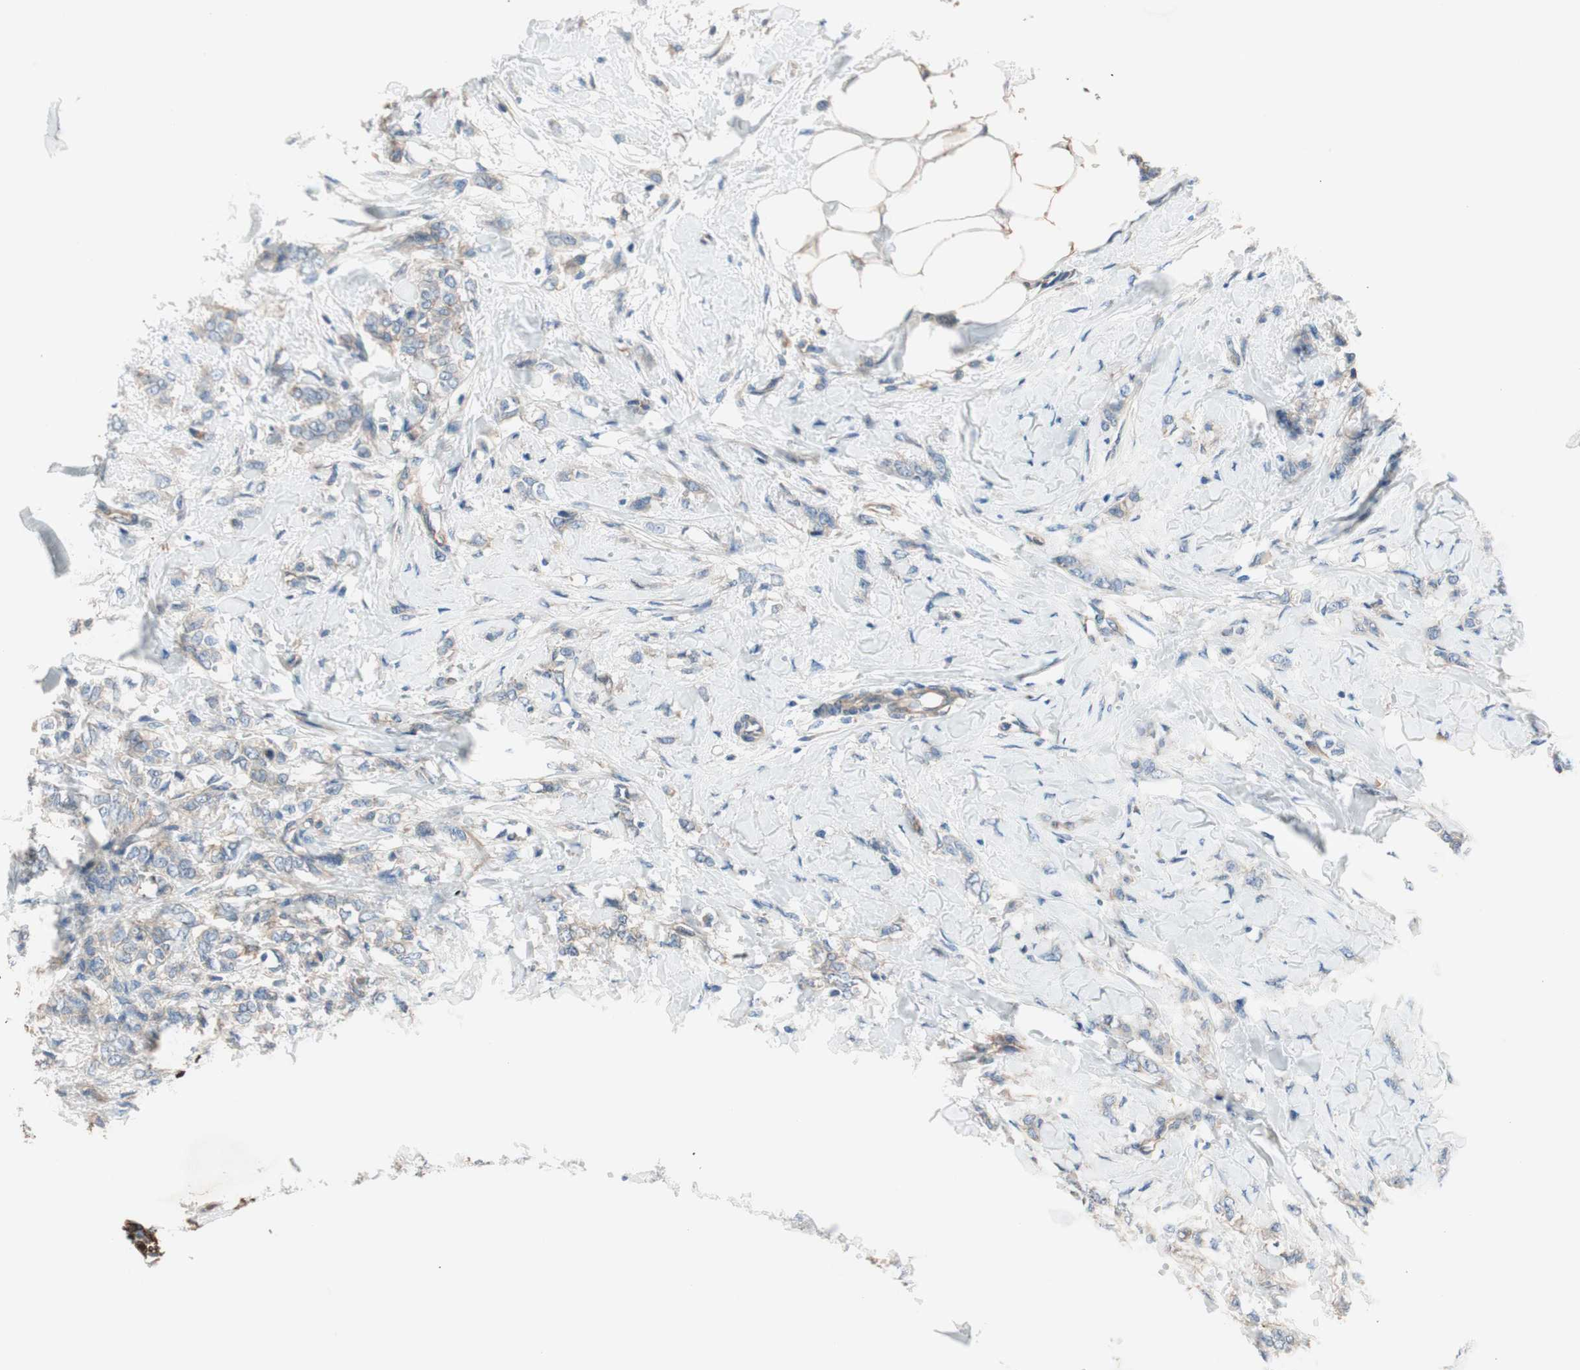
{"staining": {"intensity": "weak", "quantity": "<25%", "location": "cytoplasmic/membranous"}, "tissue": "breast cancer", "cell_type": "Tumor cells", "image_type": "cancer", "snomed": [{"axis": "morphology", "description": "Lobular carcinoma, in situ"}, {"axis": "morphology", "description": "Lobular carcinoma"}, {"axis": "topography", "description": "Breast"}], "caption": "The immunohistochemistry image has no significant positivity in tumor cells of breast cancer tissue.", "gene": "CALML3", "patient": {"sex": "female", "age": 41}}